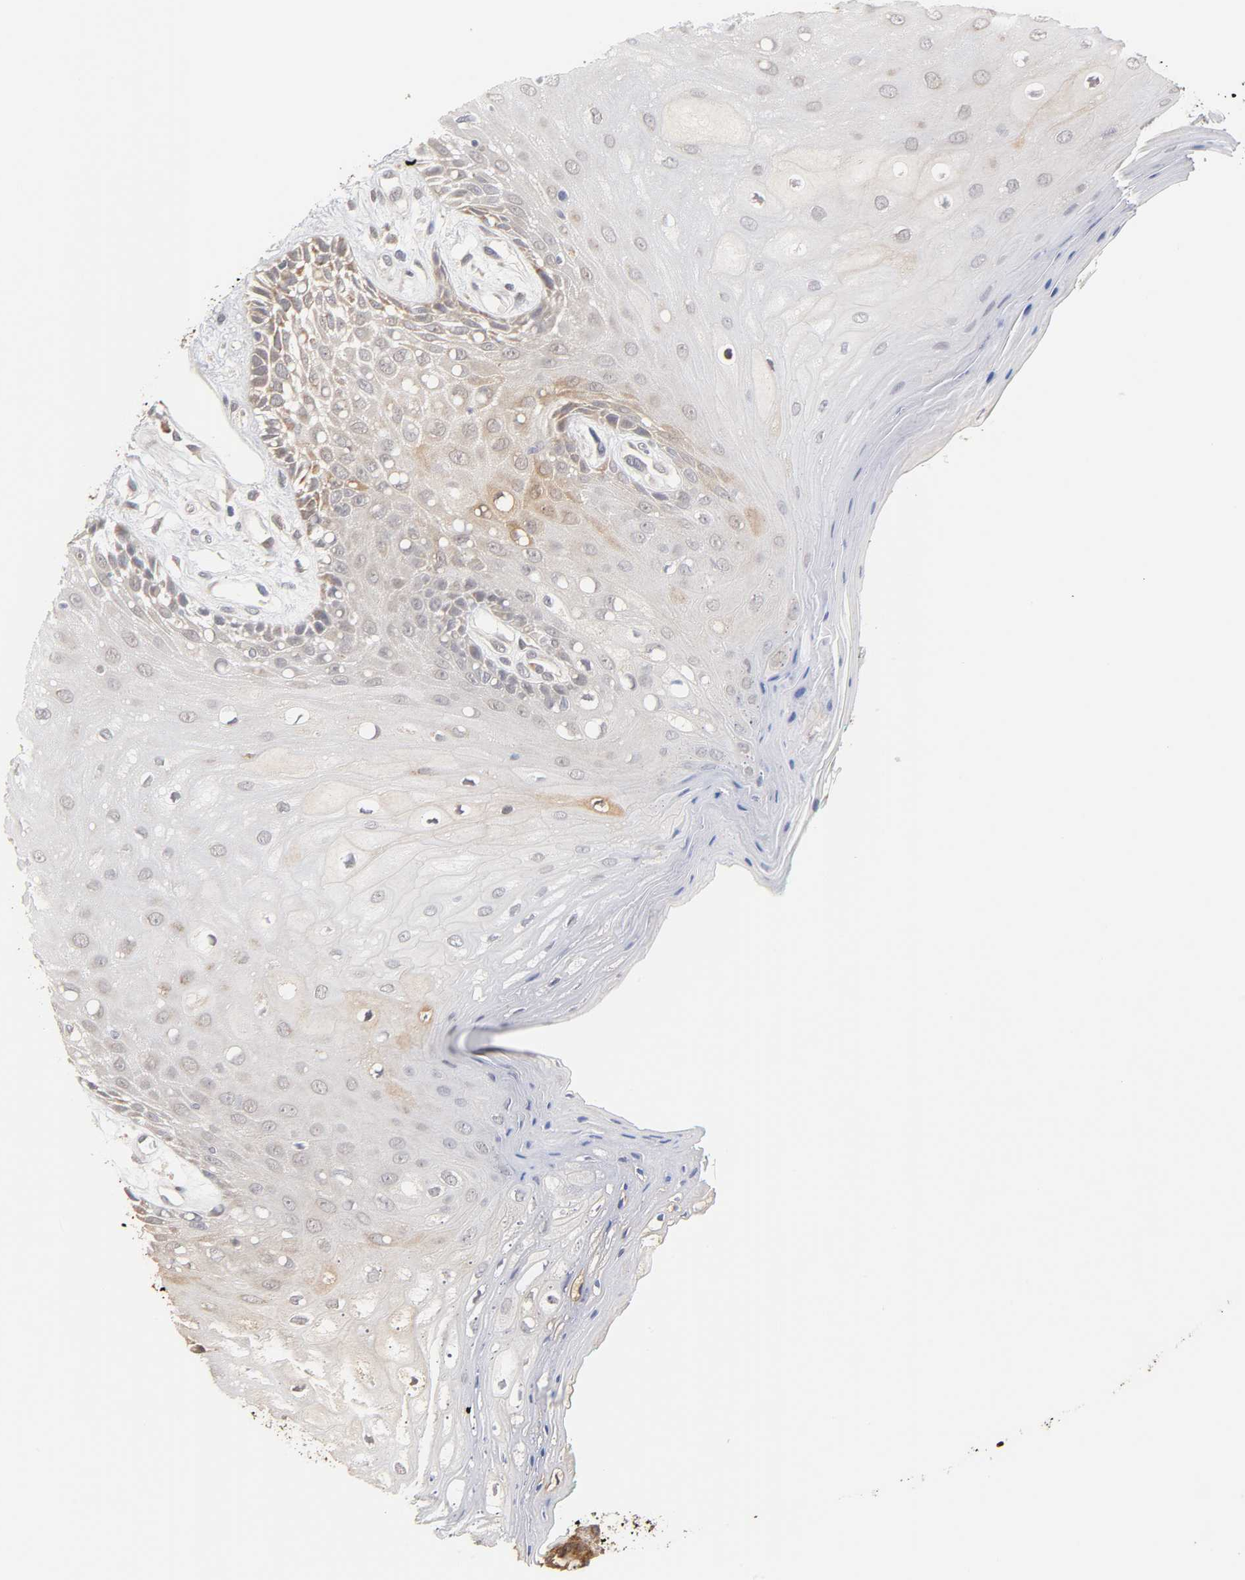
{"staining": {"intensity": "moderate", "quantity": "<25%", "location": "cytoplasmic/membranous"}, "tissue": "oral mucosa", "cell_type": "Squamous epithelial cells", "image_type": "normal", "snomed": [{"axis": "morphology", "description": "Normal tissue, NOS"}, {"axis": "morphology", "description": "Squamous cell carcinoma, NOS"}, {"axis": "topography", "description": "Skeletal muscle"}, {"axis": "topography", "description": "Oral tissue"}, {"axis": "topography", "description": "Head-Neck"}], "caption": "Benign oral mucosa was stained to show a protein in brown. There is low levels of moderate cytoplasmic/membranous positivity in about <25% of squamous epithelial cells. (brown staining indicates protein expression, while blue staining denotes nuclei).", "gene": "GSTZ1", "patient": {"sex": "female", "age": 84}}